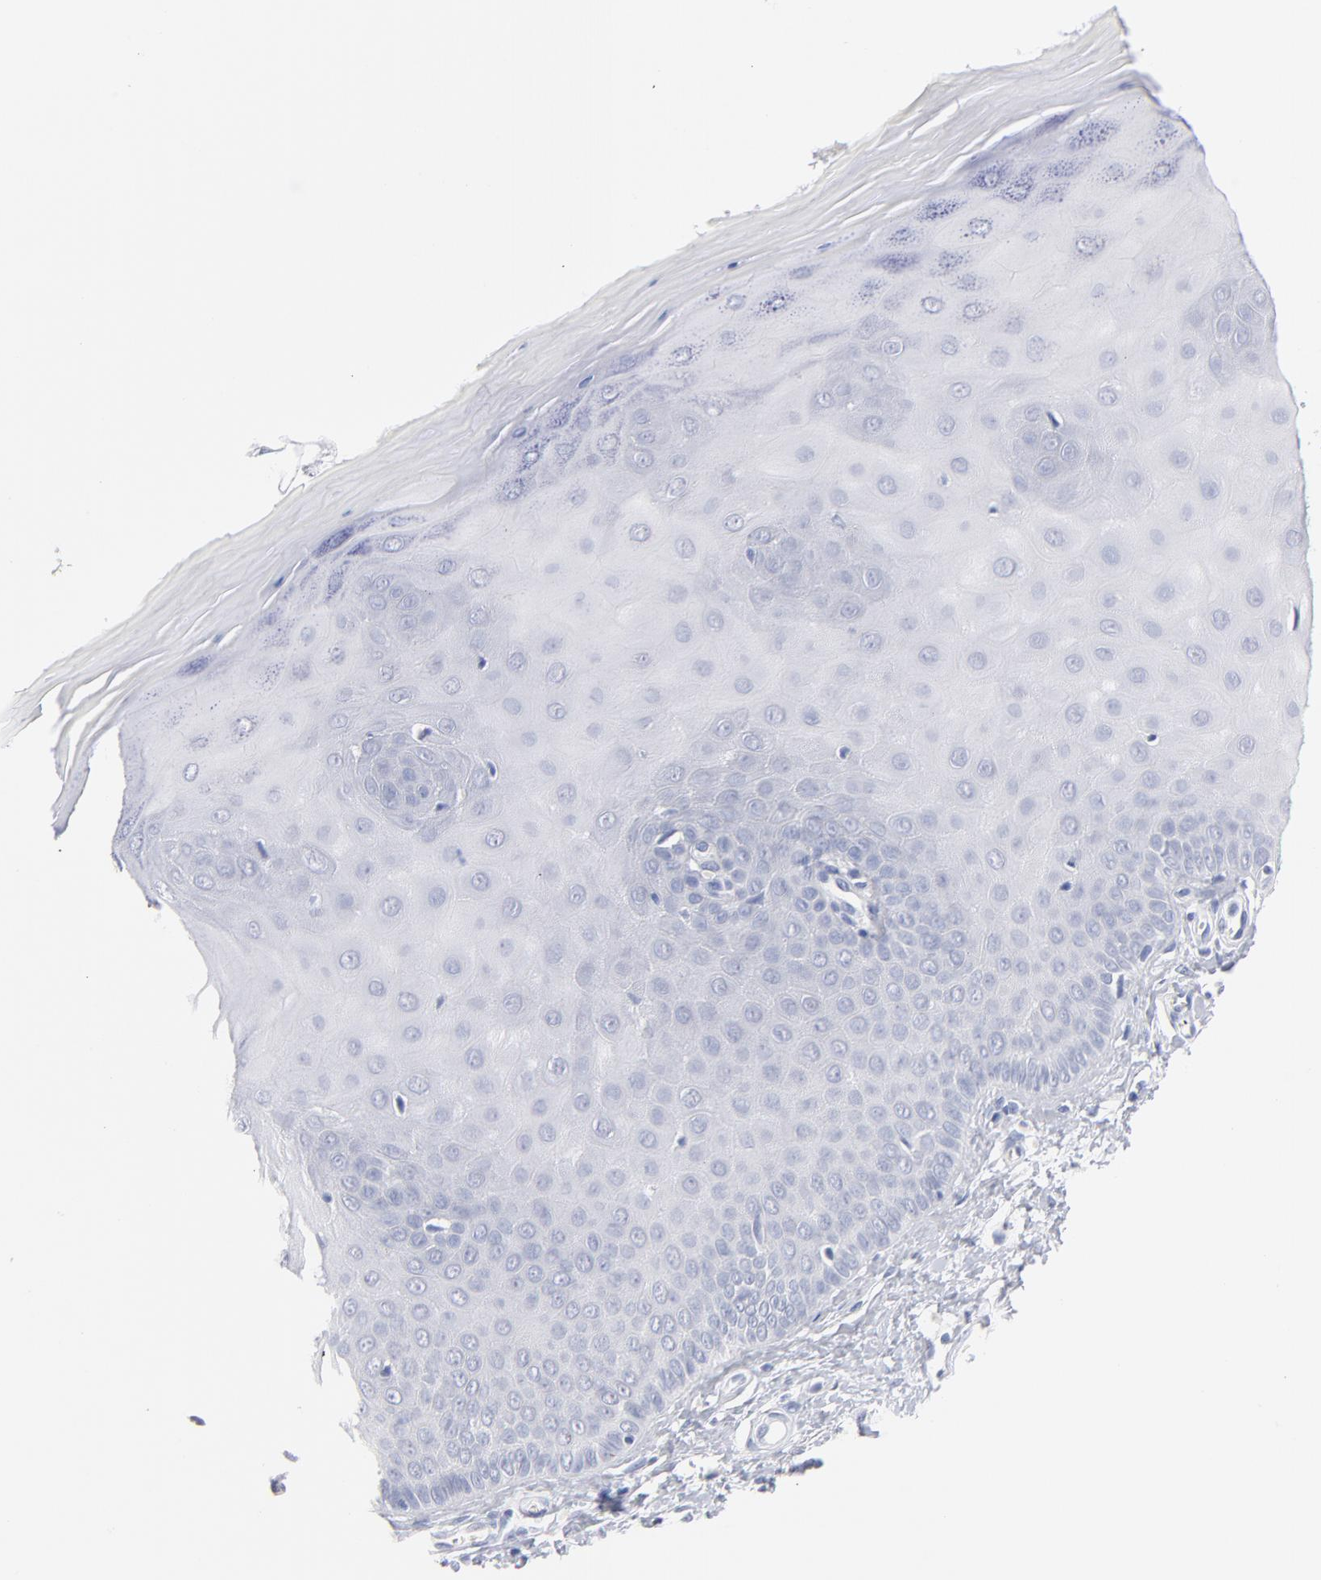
{"staining": {"intensity": "negative", "quantity": "none", "location": "none"}, "tissue": "cervix", "cell_type": "Glandular cells", "image_type": "normal", "snomed": [{"axis": "morphology", "description": "Normal tissue, NOS"}, {"axis": "topography", "description": "Cervix"}], "caption": "Immunohistochemistry (IHC) micrograph of benign human cervix stained for a protein (brown), which demonstrates no positivity in glandular cells.", "gene": "KHNYN", "patient": {"sex": "female", "age": 55}}